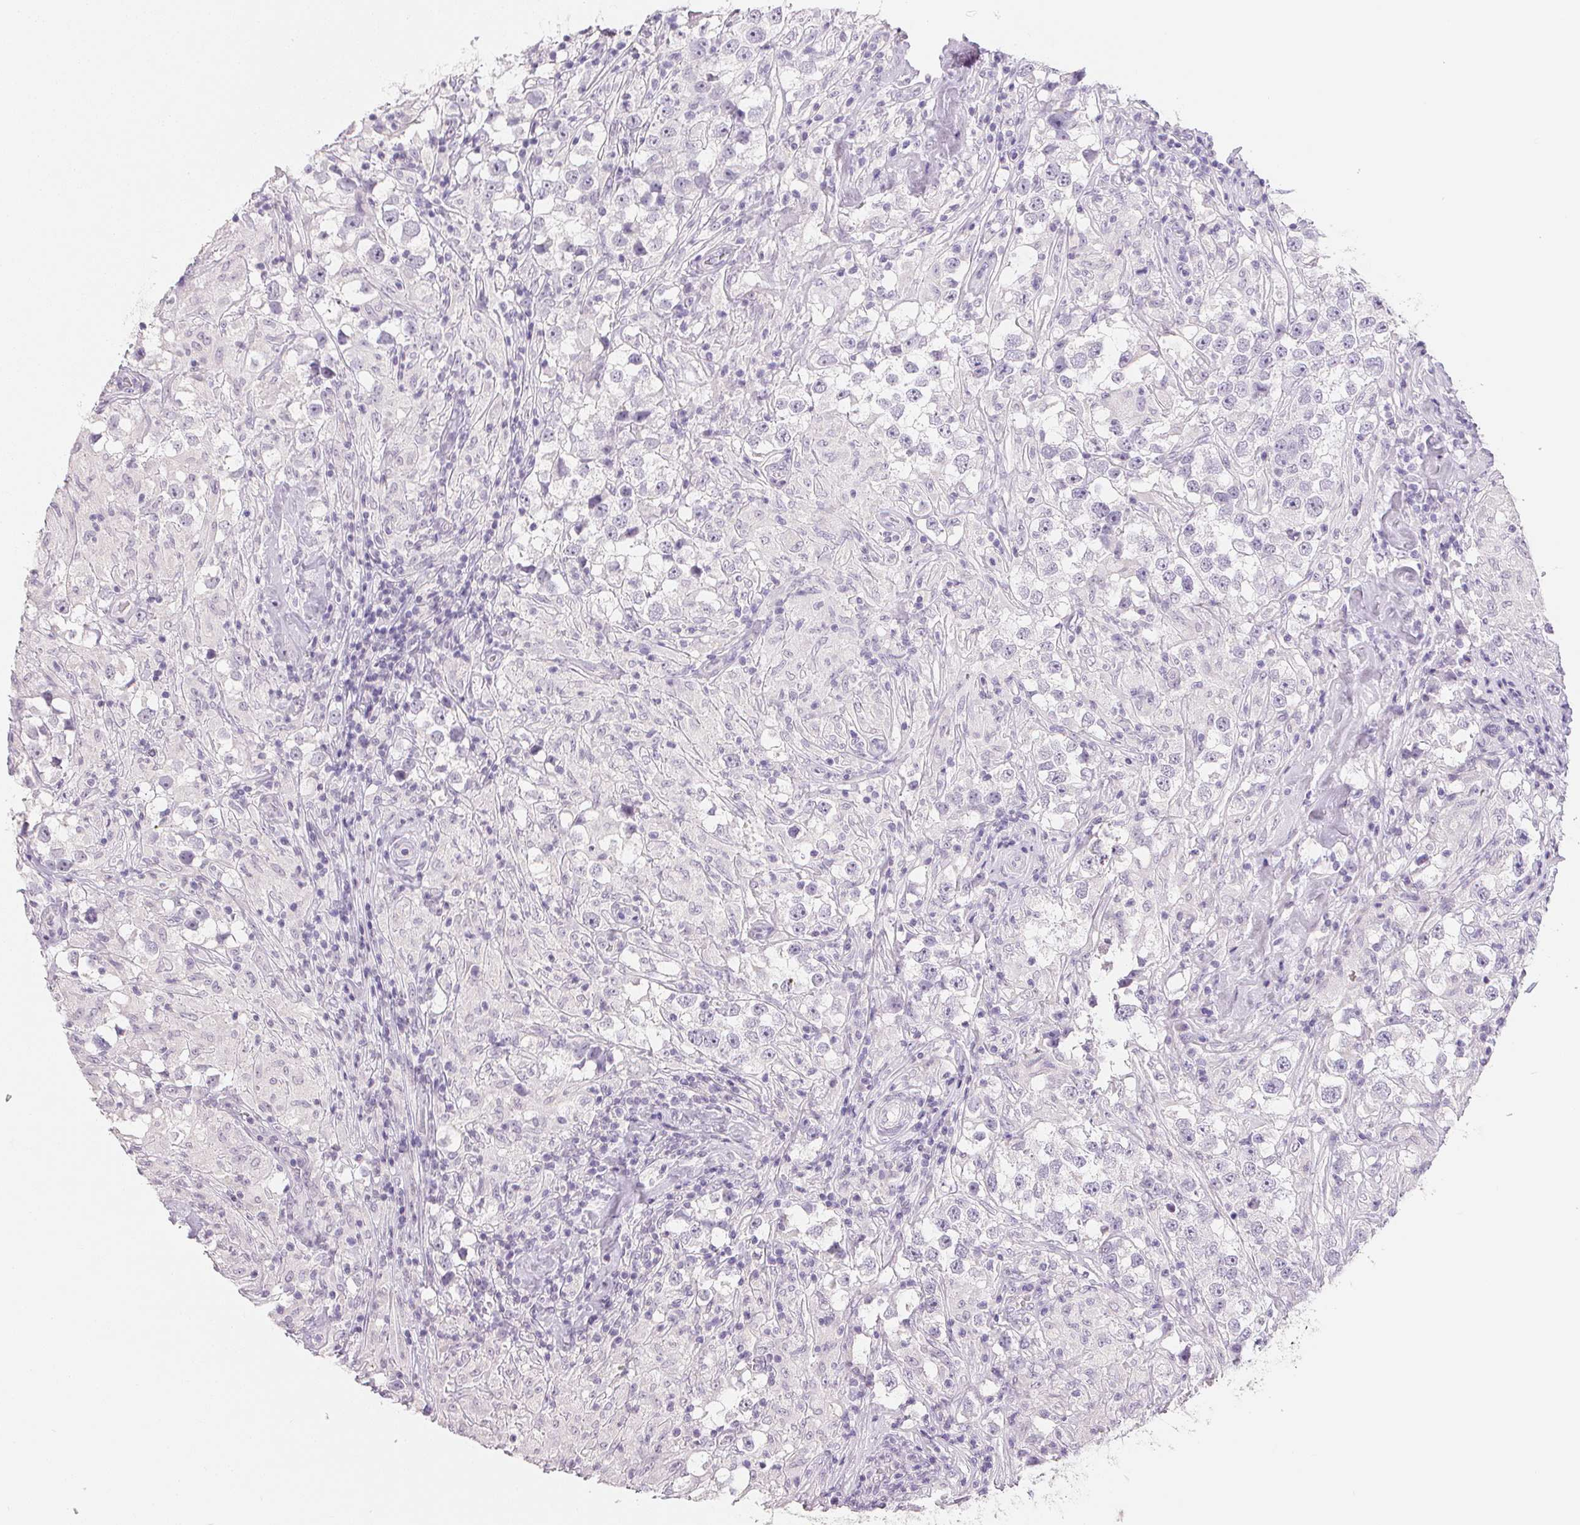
{"staining": {"intensity": "negative", "quantity": "none", "location": "none"}, "tissue": "testis cancer", "cell_type": "Tumor cells", "image_type": "cancer", "snomed": [{"axis": "morphology", "description": "Seminoma, NOS"}, {"axis": "topography", "description": "Testis"}], "caption": "Tumor cells show no significant protein expression in testis cancer.", "gene": "PPY", "patient": {"sex": "male", "age": 46}}